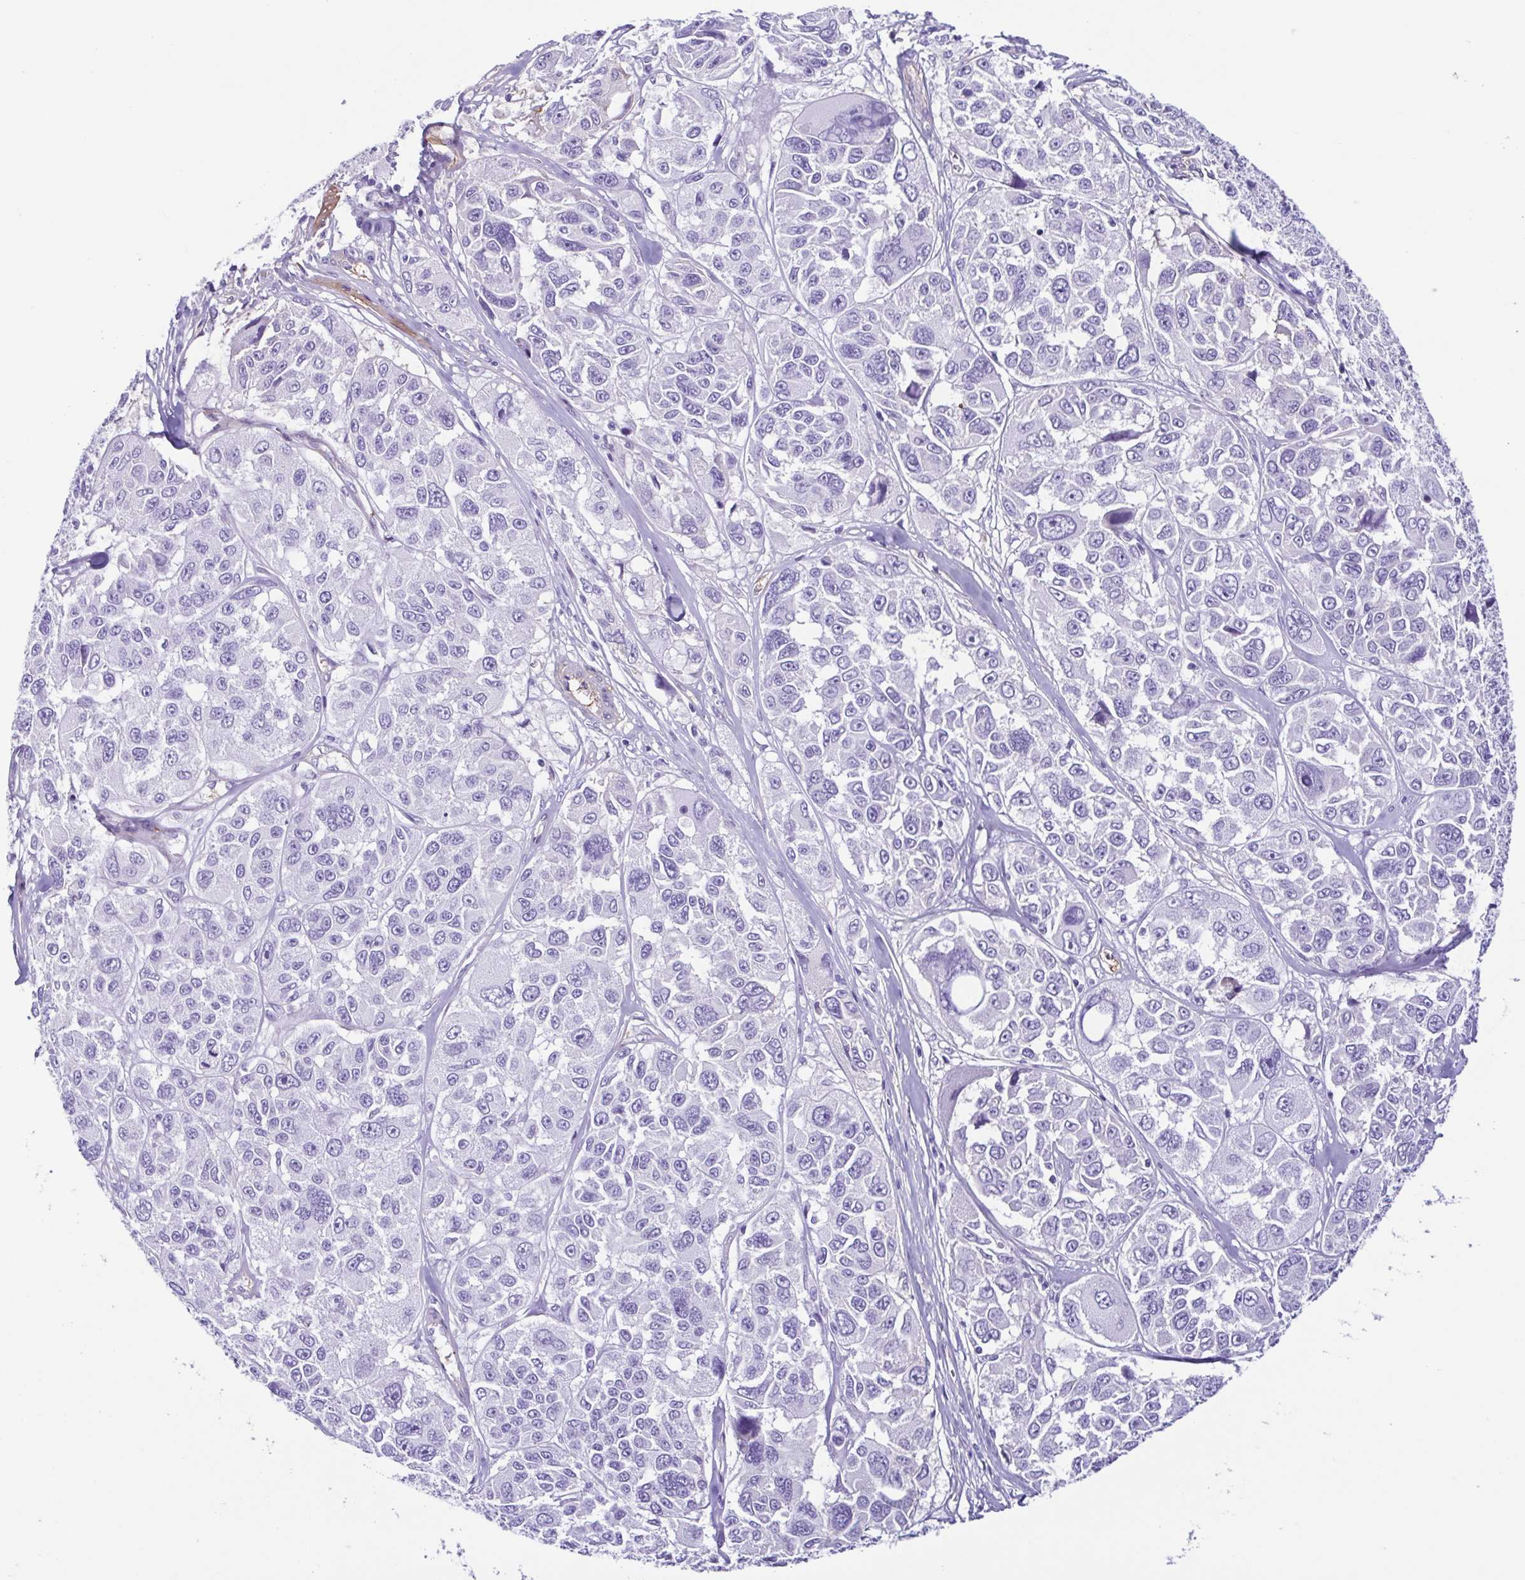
{"staining": {"intensity": "negative", "quantity": "none", "location": "none"}, "tissue": "melanoma", "cell_type": "Tumor cells", "image_type": "cancer", "snomed": [{"axis": "morphology", "description": "Malignant melanoma, NOS"}, {"axis": "topography", "description": "Skin"}], "caption": "A high-resolution image shows immunohistochemistry (IHC) staining of malignant melanoma, which reveals no significant expression in tumor cells.", "gene": "CYP11B1", "patient": {"sex": "female", "age": 66}}